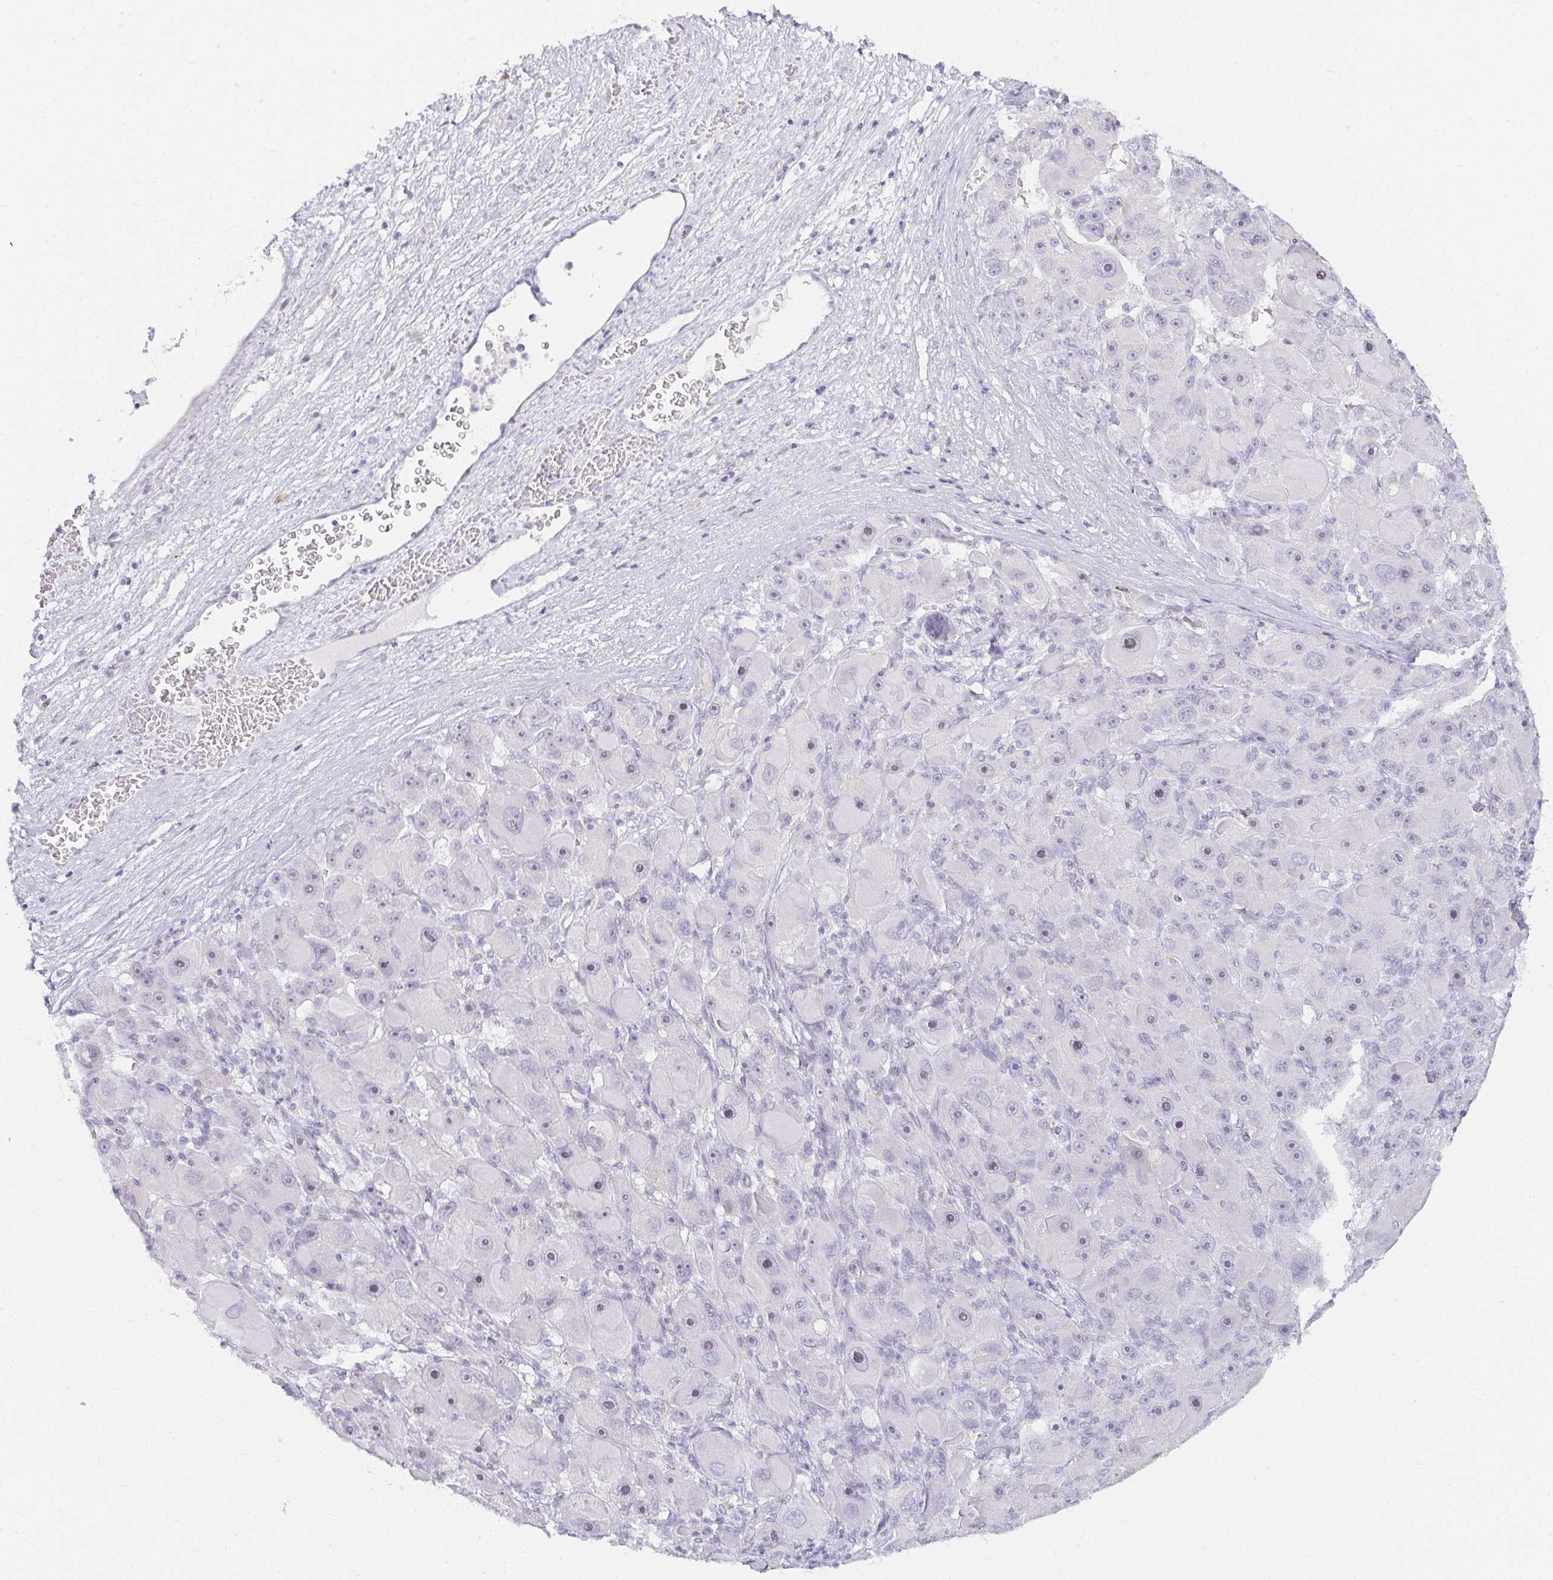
{"staining": {"intensity": "negative", "quantity": "none", "location": "none"}, "tissue": "liver cancer", "cell_type": "Tumor cells", "image_type": "cancer", "snomed": [{"axis": "morphology", "description": "Carcinoma, Hepatocellular, NOS"}, {"axis": "topography", "description": "Liver"}], "caption": "Liver cancer (hepatocellular carcinoma) stained for a protein using IHC exhibits no staining tumor cells.", "gene": "ACAN", "patient": {"sex": "male", "age": 76}}